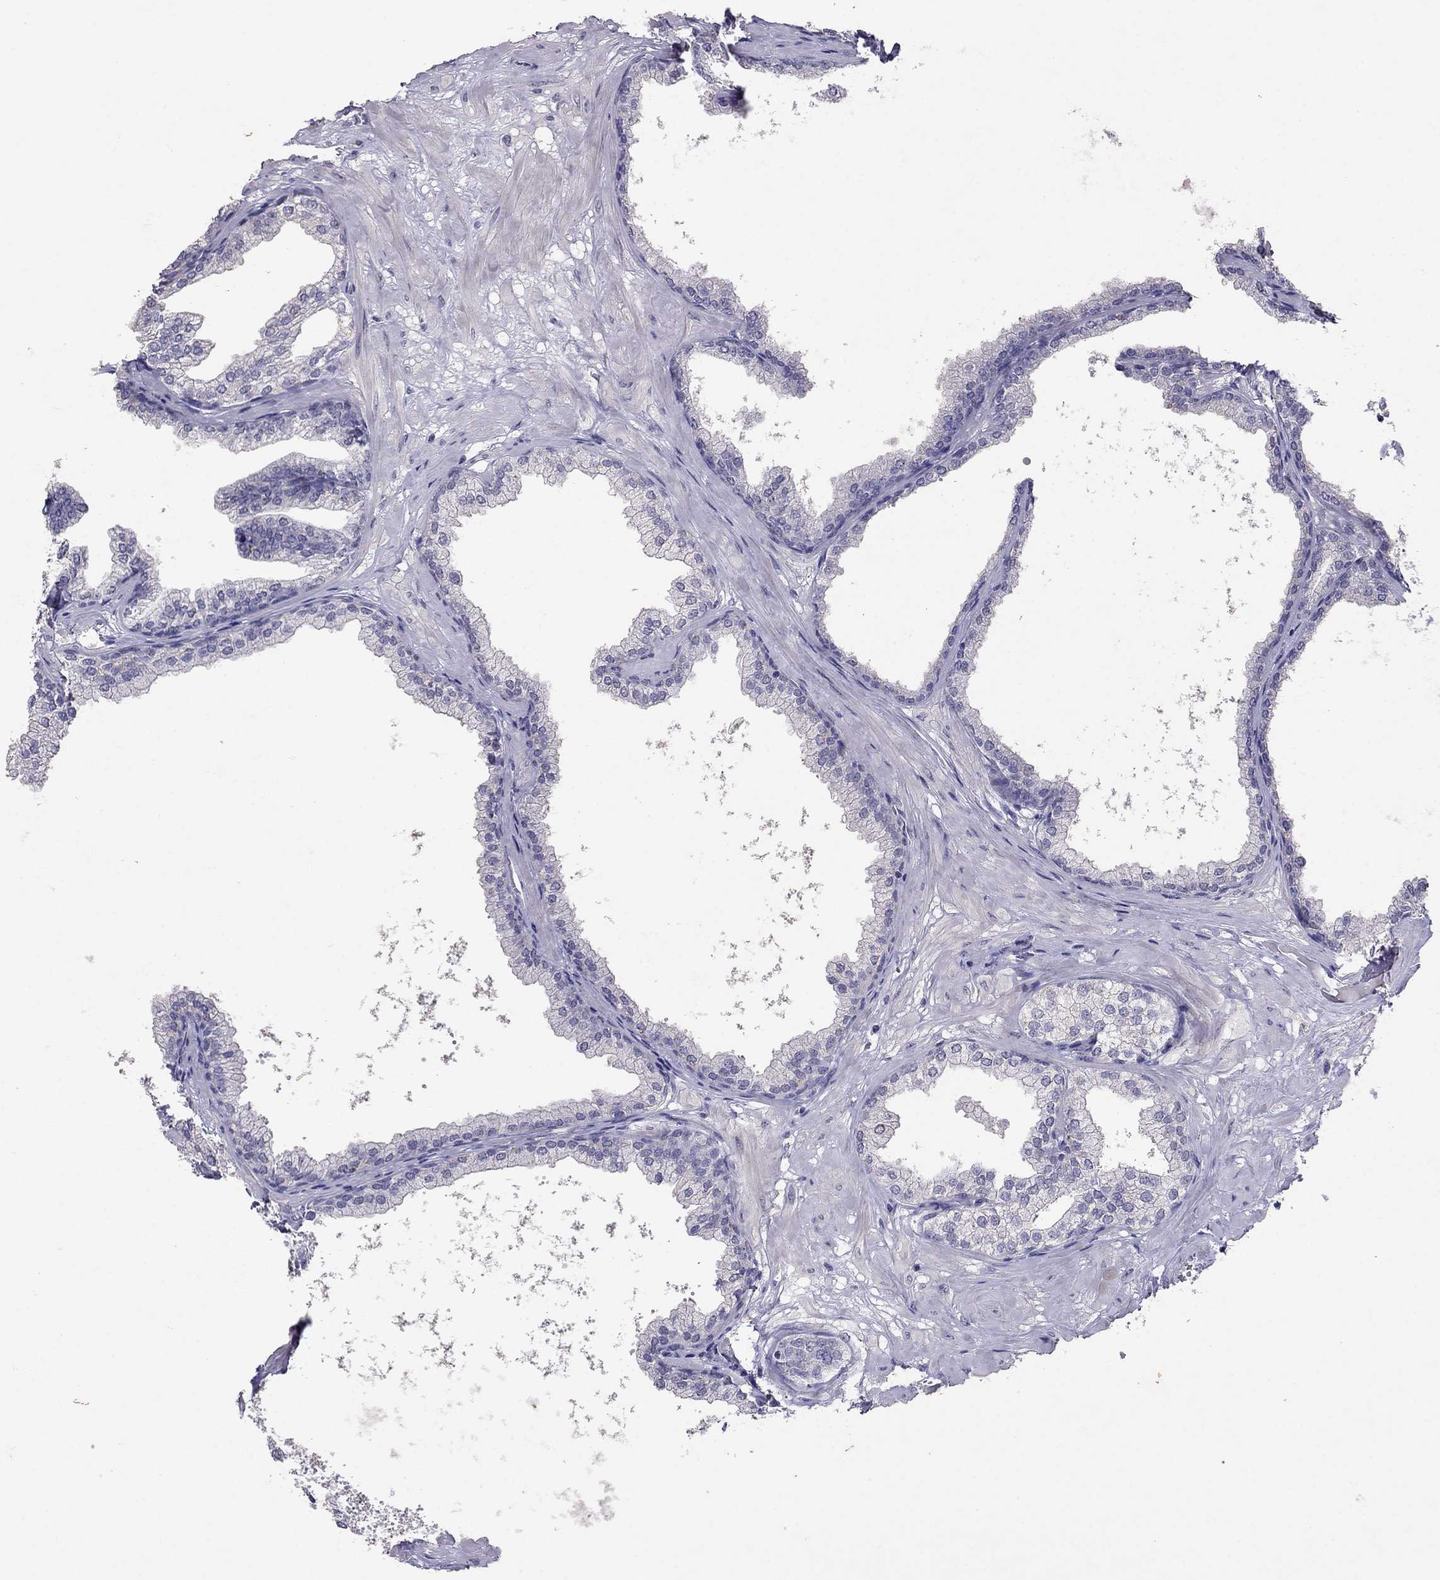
{"staining": {"intensity": "negative", "quantity": "none", "location": "none"}, "tissue": "prostate", "cell_type": "Glandular cells", "image_type": "normal", "snomed": [{"axis": "morphology", "description": "Normal tissue, NOS"}, {"axis": "topography", "description": "Prostate"}], "caption": "The immunohistochemistry (IHC) photomicrograph has no significant positivity in glandular cells of prostate.", "gene": "FST", "patient": {"sex": "male", "age": 37}}